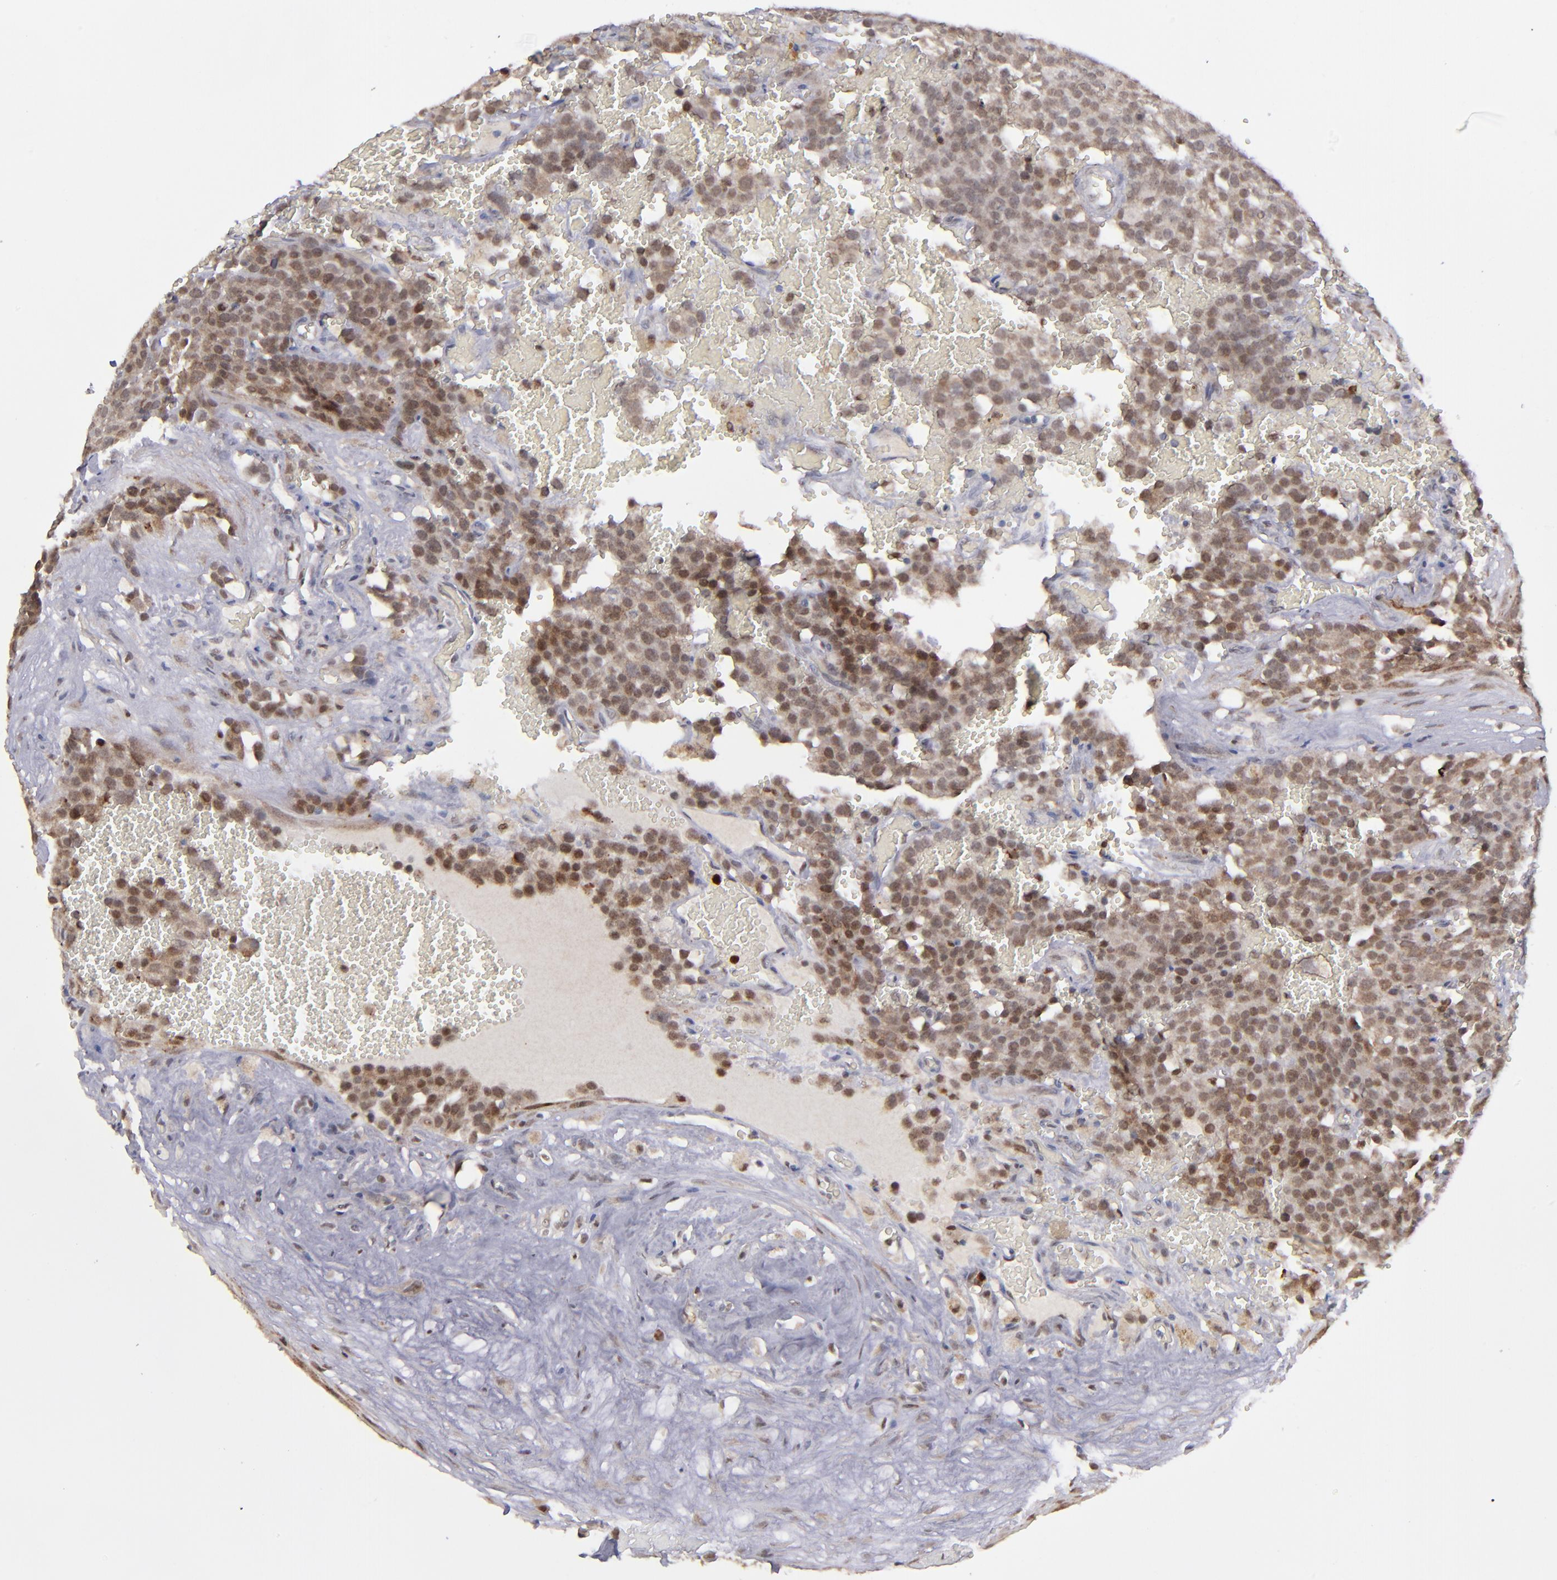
{"staining": {"intensity": "strong", "quantity": ">75%", "location": "cytoplasmic/membranous,nuclear"}, "tissue": "testis cancer", "cell_type": "Tumor cells", "image_type": "cancer", "snomed": [{"axis": "morphology", "description": "Seminoma, NOS"}, {"axis": "topography", "description": "Testis"}], "caption": "Tumor cells show high levels of strong cytoplasmic/membranous and nuclear staining in about >75% of cells in human testis cancer.", "gene": "RREB1", "patient": {"sex": "male", "age": 71}}